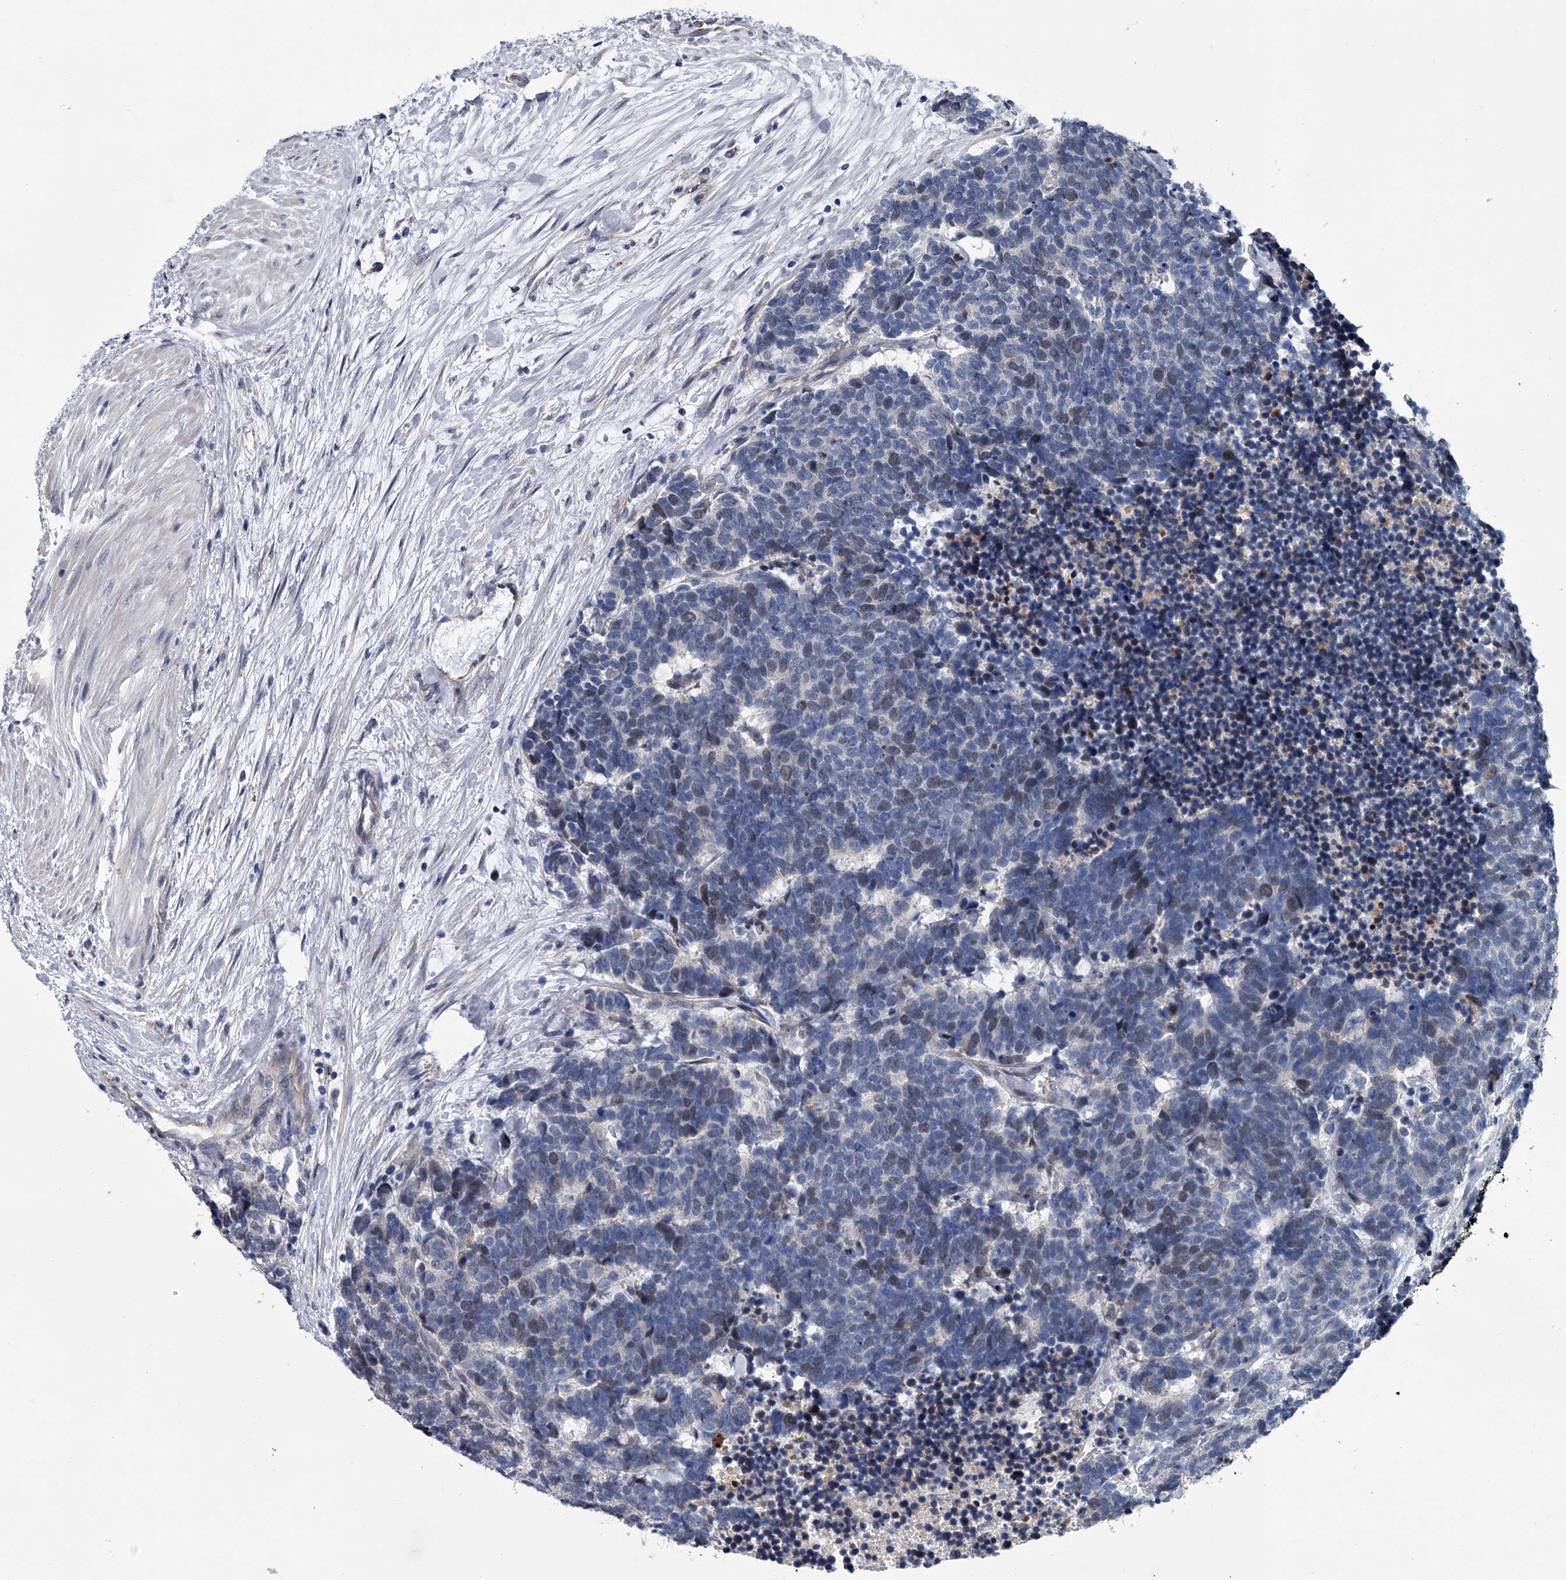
{"staining": {"intensity": "weak", "quantity": "<25%", "location": "nuclear"}, "tissue": "carcinoid", "cell_type": "Tumor cells", "image_type": "cancer", "snomed": [{"axis": "morphology", "description": "Carcinoma, NOS"}, {"axis": "morphology", "description": "Carcinoid, malignant, NOS"}, {"axis": "topography", "description": "Urinary bladder"}], "caption": "Immunohistochemistry (IHC) photomicrograph of neoplastic tissue: carcinoid (malignant) stained with DAB shows no significant protein staining in tumor cells.", "gene": "ABCG1", "patient": {"sex": "male", "age": 57}}